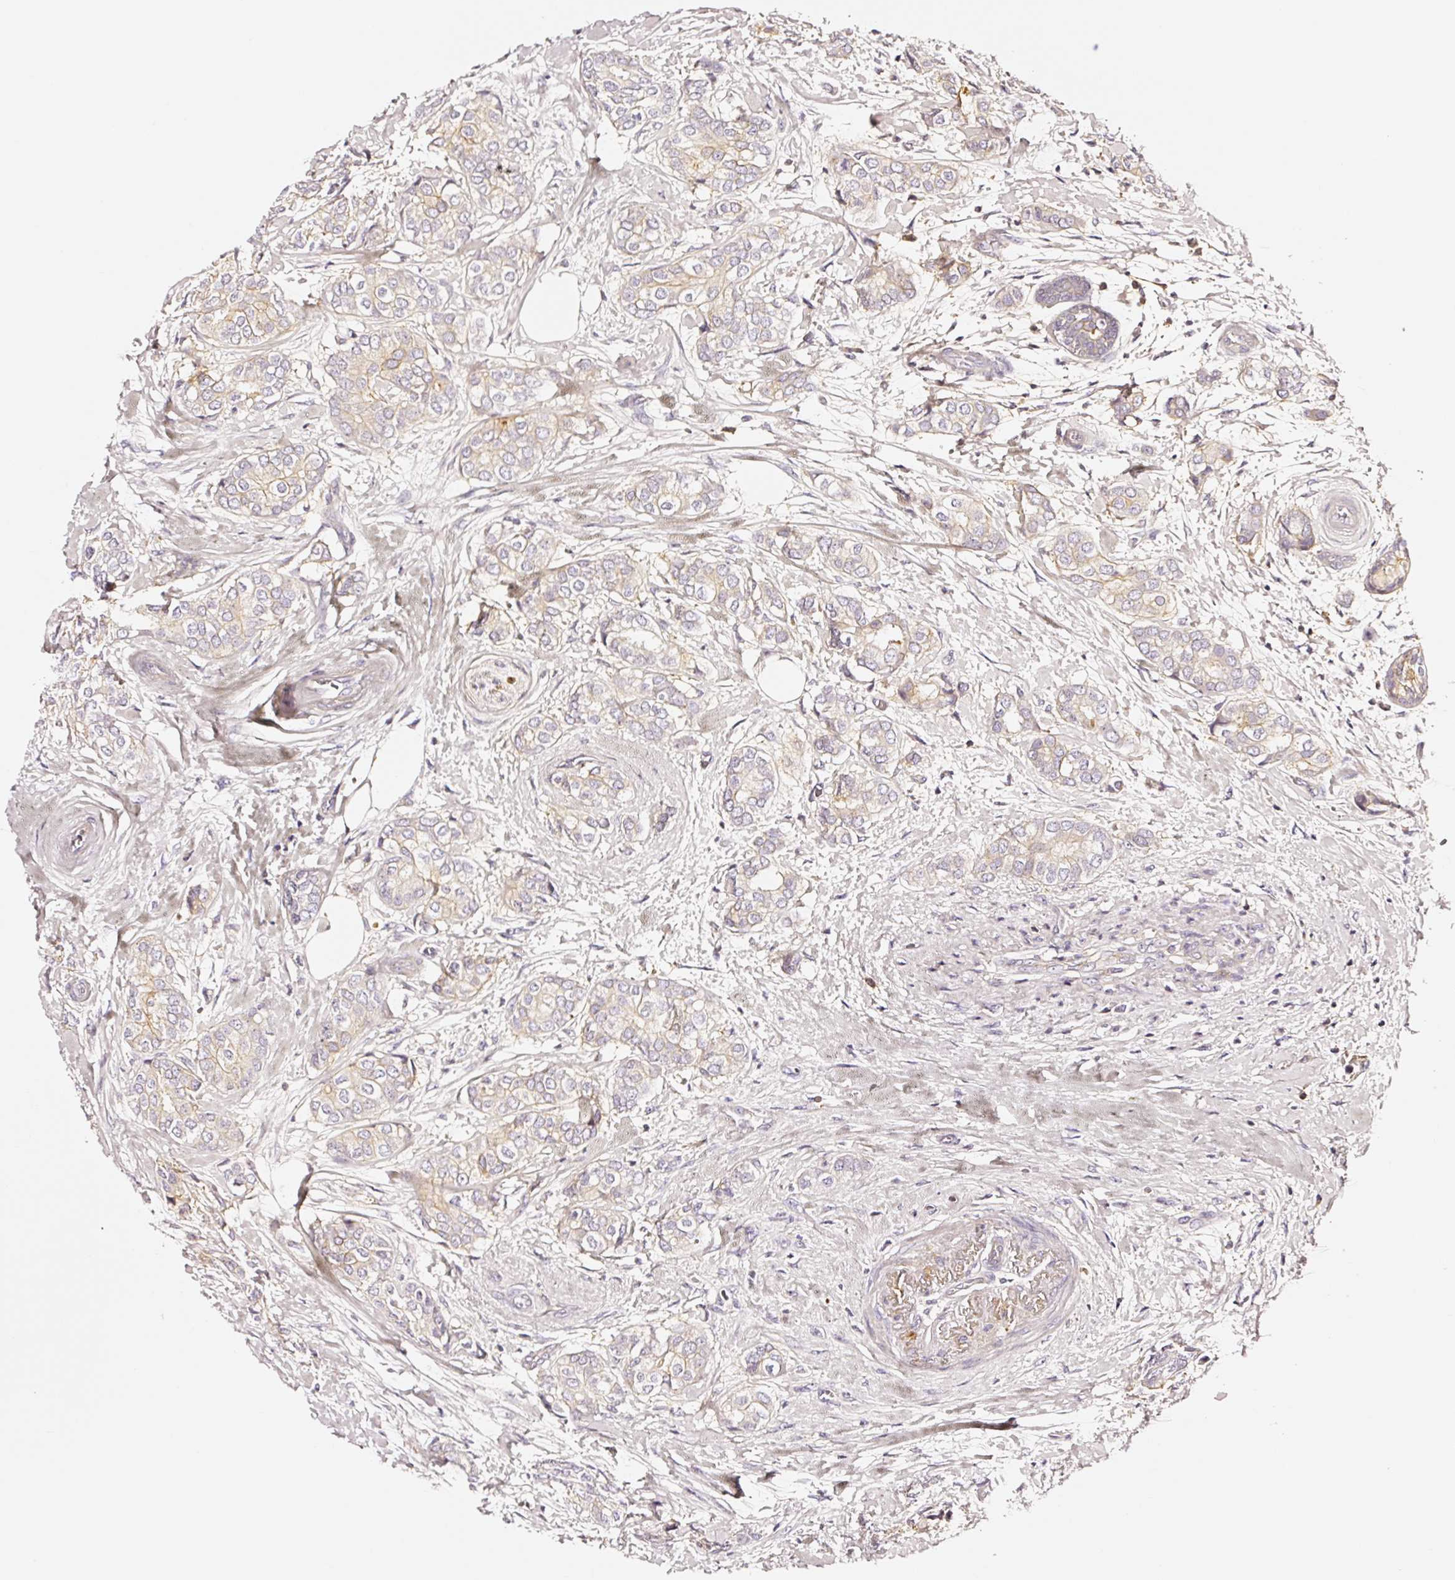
{"staining": {"intensity": "negative", "quantity": "none", "location": "none"}, "tissue": "breast cancer", "cell_type": "Tumor cells", "image_type": "cancer", "snomed": [{"axis": "morphology", "description": "Duct carcinoma"}, {"axis": "topography", "description": "Breast"}], "caption": "This is an immunohistochemistry histopathology image of invasive ductal carcinoma (breast). There is no staining in tumor cells.", "gene": "CD47", "patient": {"sex": "female", "age": 73}}